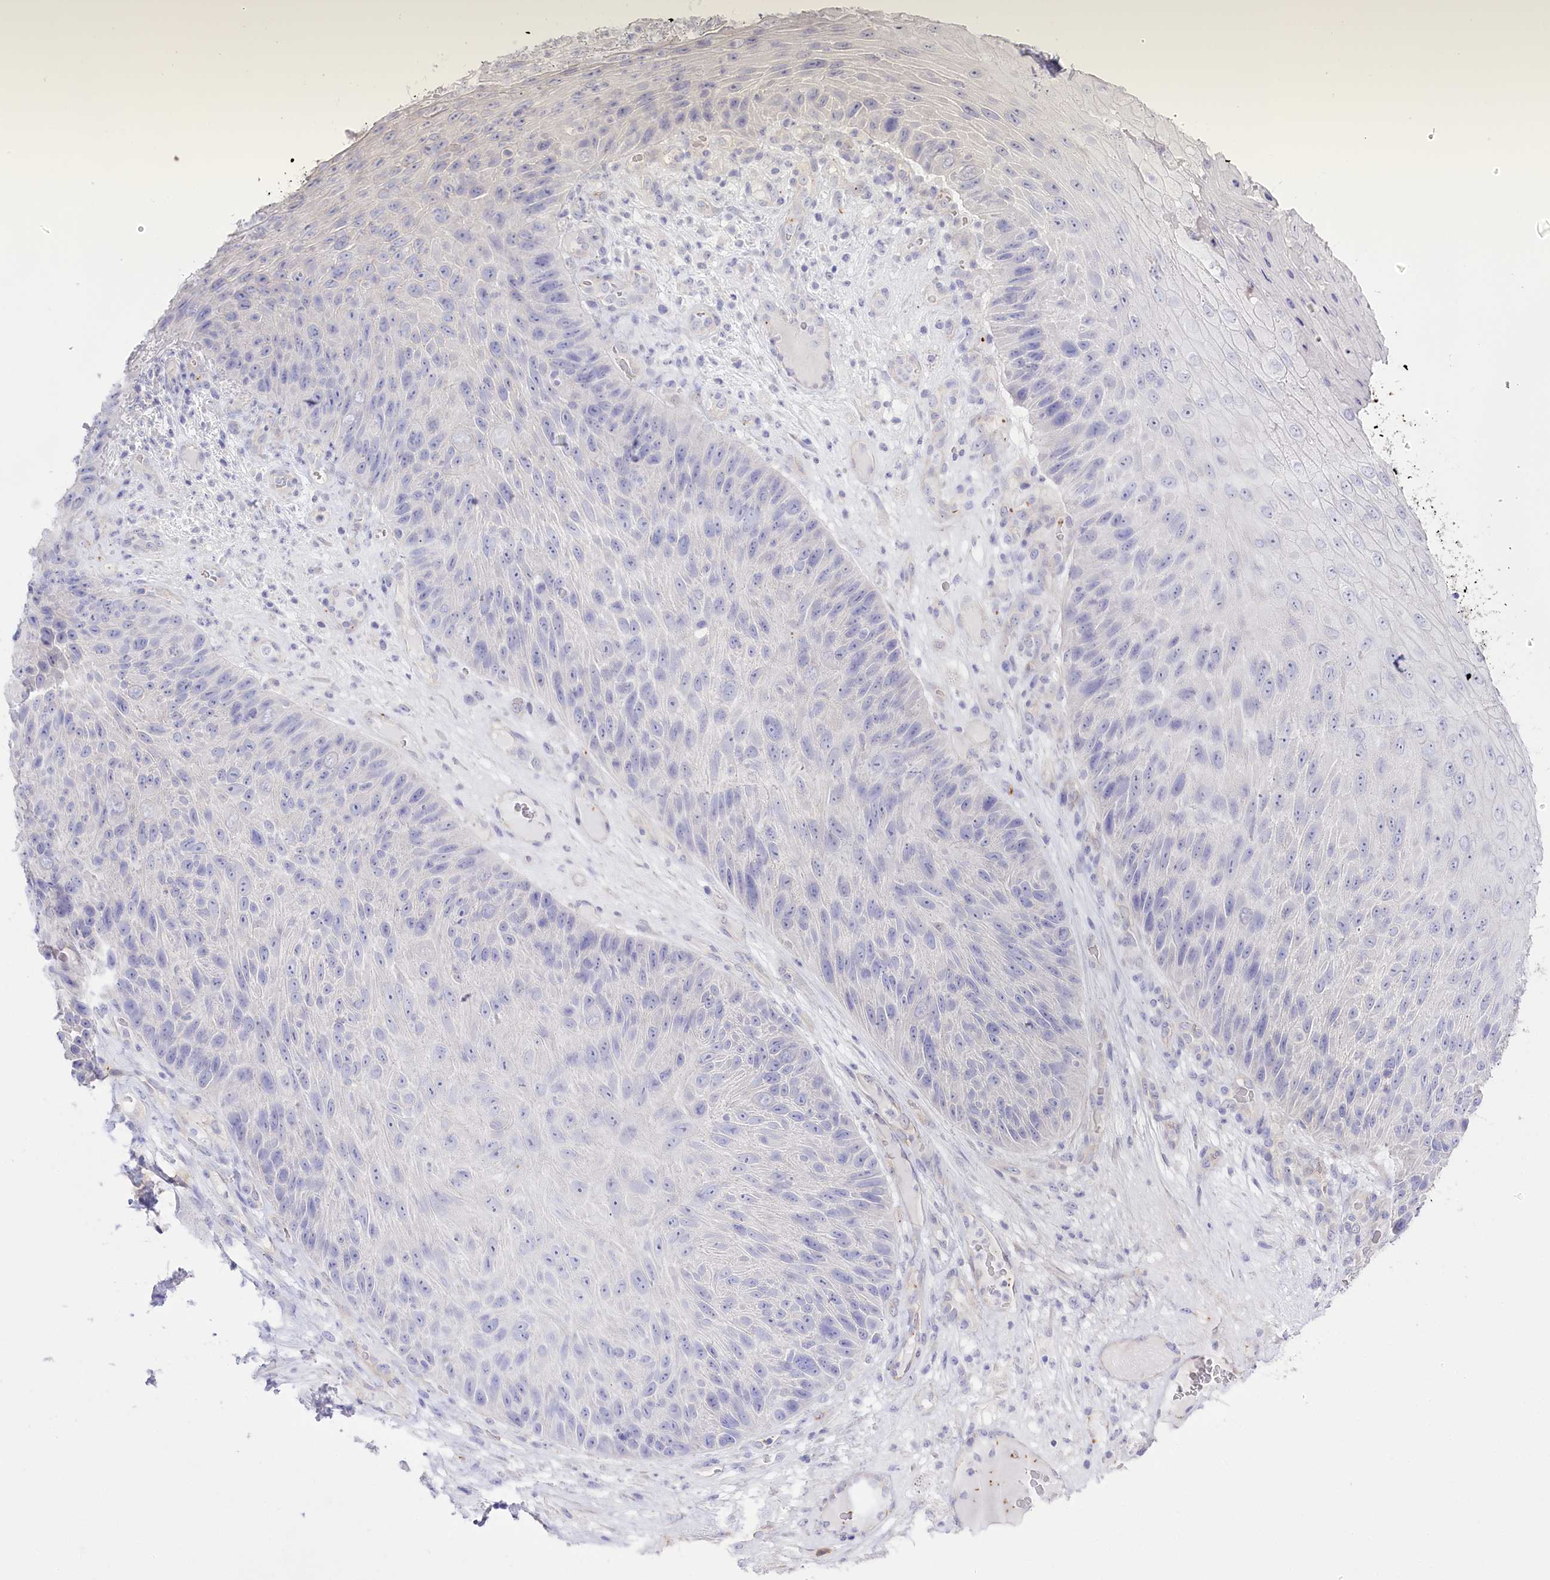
{"staining": {"intensity": "negative", "quantity": "none", "location": "none"}, "tissue": "skin cancer", "cell_type": "Tumor cells", "image_type": "cancer", "snomed": [{"axis": "morphology", "description": "Squamous cell carcinoma, NOS"}, {"axis": "topography", "description": "Skin"}], "caption": "Immunohistochemistry (IHC) of skin squamous cell carcinoma exhibits no staining in tumor cells.", "gene": "SLC39A10", "patient": {"sex": "female", "age": 88}}